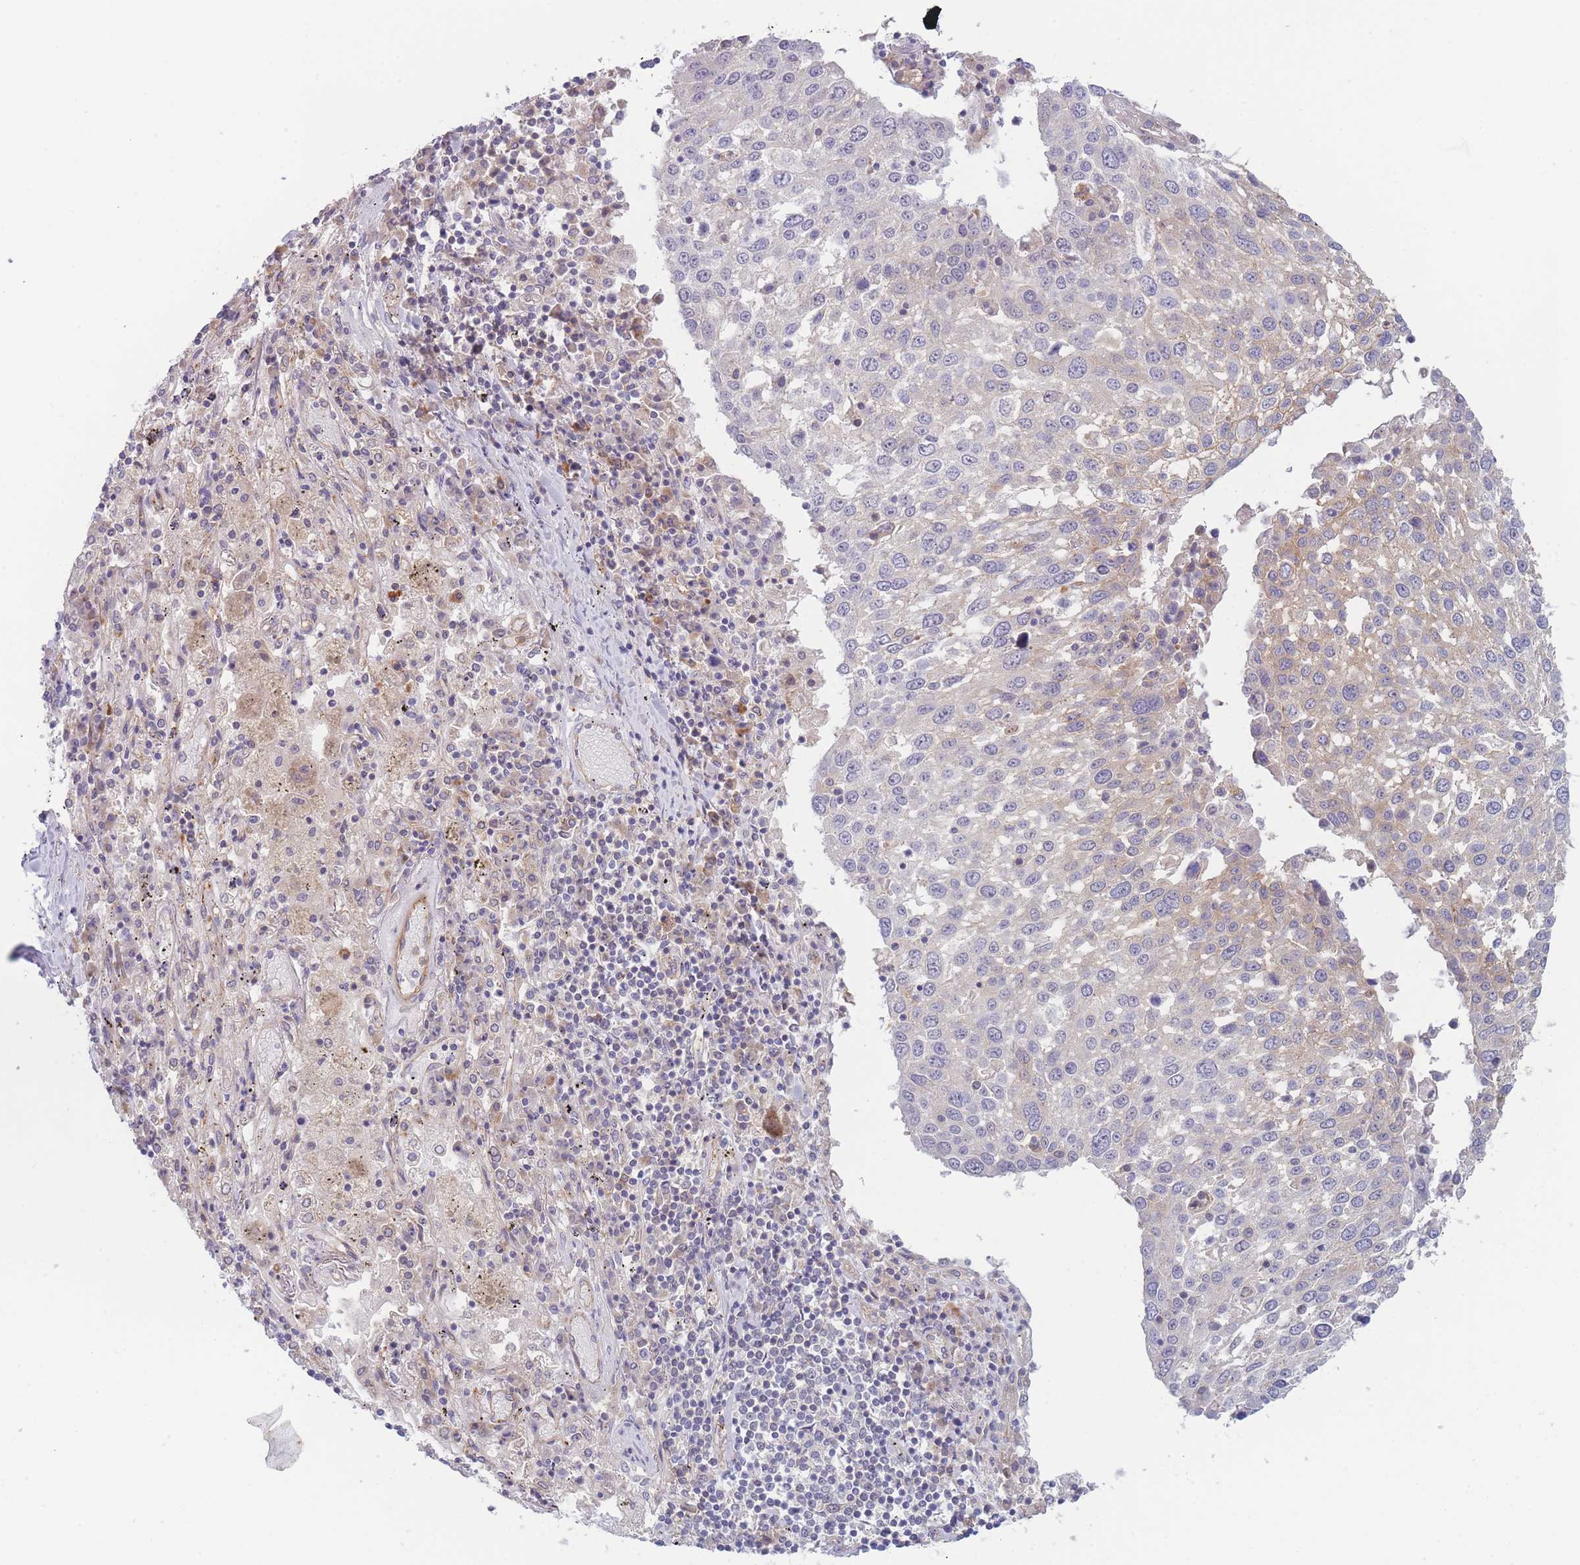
{"staining": {"intensity": "weak", "quantity": "<25%", "location": "cytoplasmic/membranous"}, "tissue": "lung cancer", "cell_type": "Tumor cells", "image_type": "cancer", "snomed": [{"axis": "morphology", "description": "Squamous cell carcinoma, NOS"}, {"axis": "topography", "description": "Lung"}], "caption": "High power microscopy micrograph of an immunohistochemistry (IHC) histopathology image of lung cancer, revealing no significant staining in tumor cells.", "gene": "WDR93", "patient": {"sex": "male", "age": 65}}